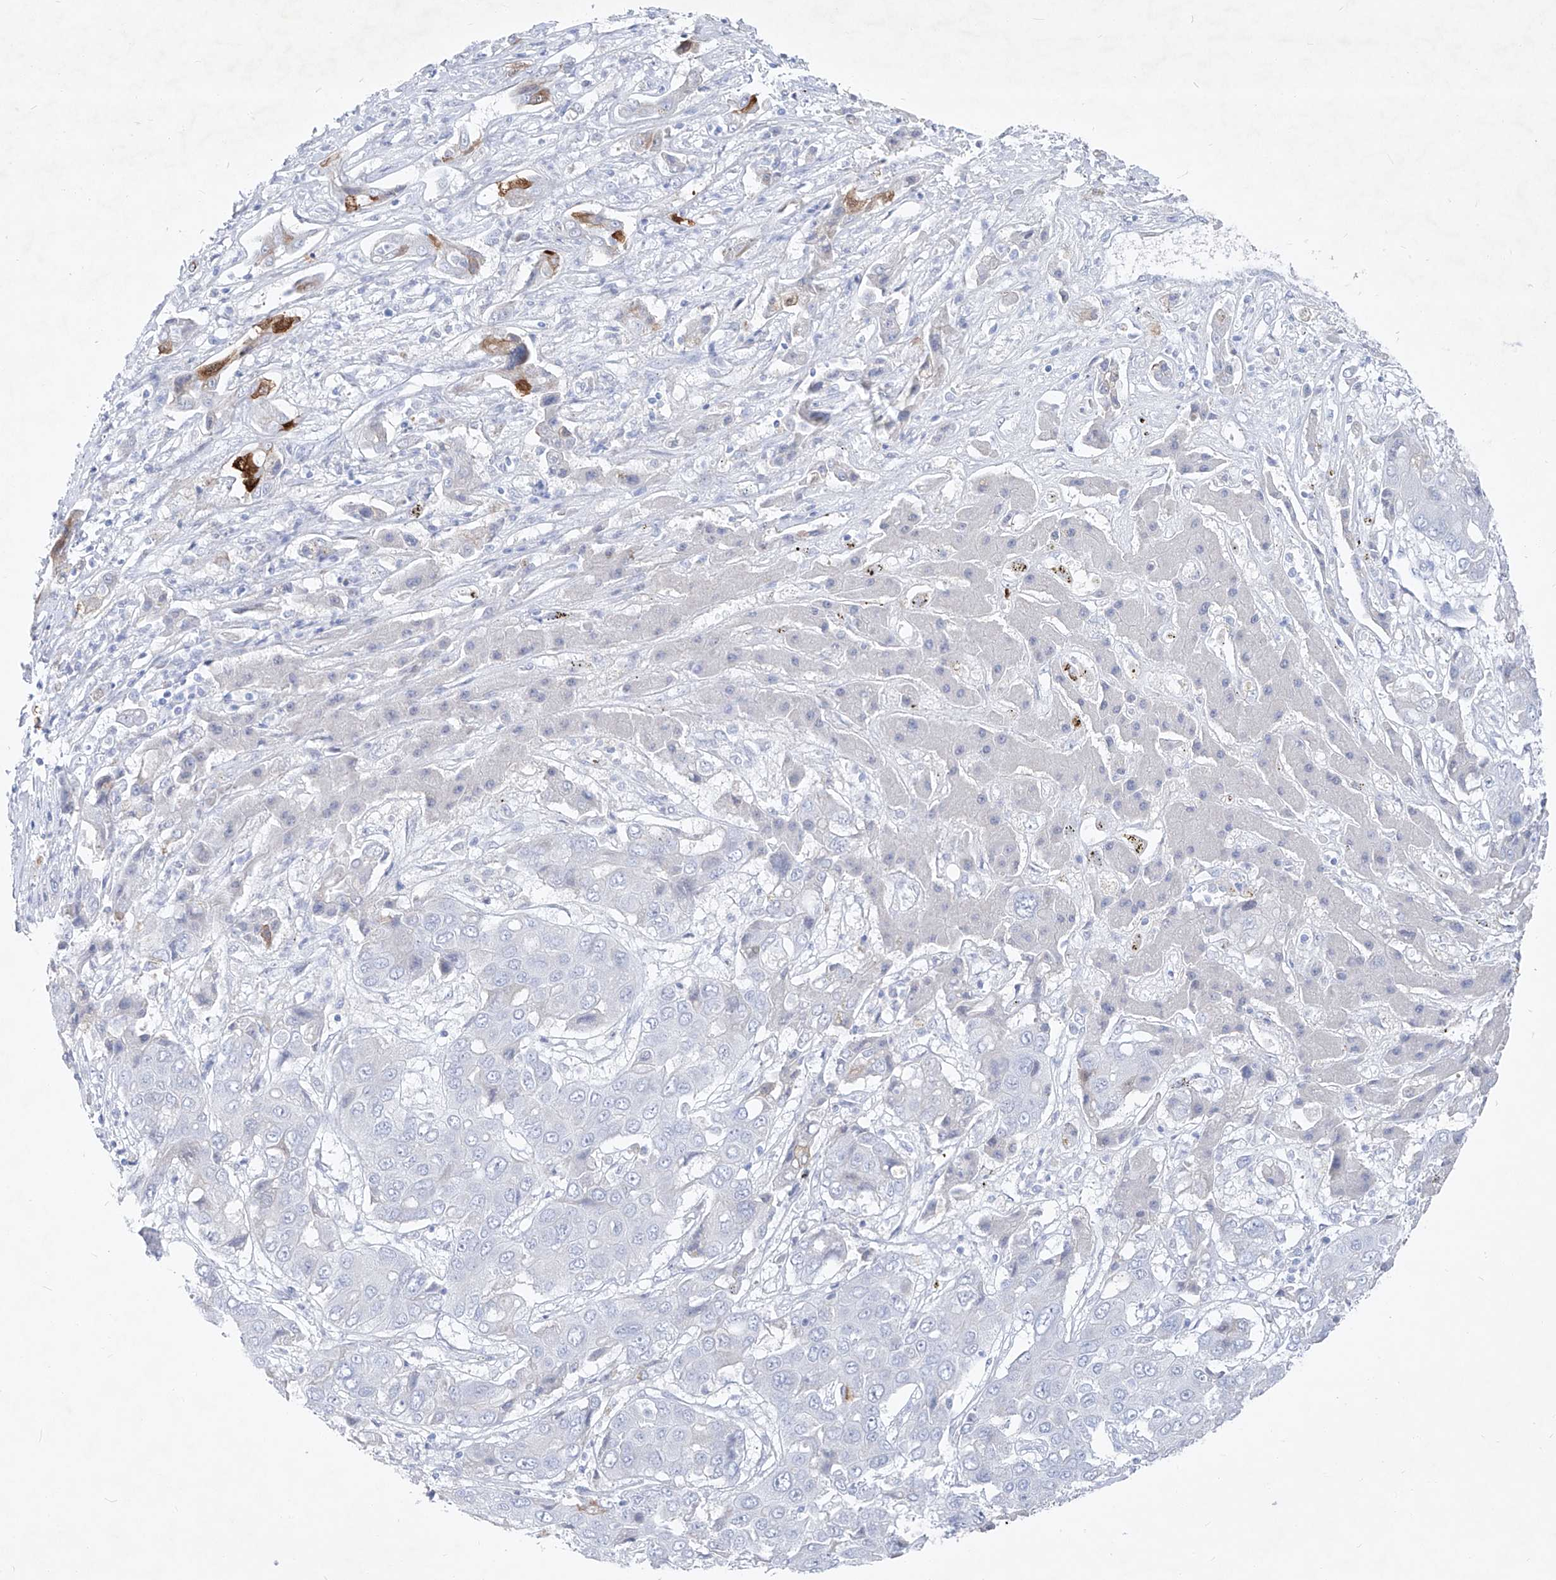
{"staining": {"intensity": "negative", "quantity": "none", "location": "none"}, "tissue": "liver cancer", "cell_type": "Tumor cells", "image_type": "cancer", "snomed": [{"axis": "morphology", "description": "Cholangiocarcinoma"}, {"axis": "topography", "description": "Liver"}], "caption": "This image is of liver cancer (cholangiocarcinoma) stained with IHC to label a protein in brown with the nuclei are counter-stained blue. There is no expression in tumor cells.", "gene": "FRS3", "patient": {"sex": "male", "age": 67}}